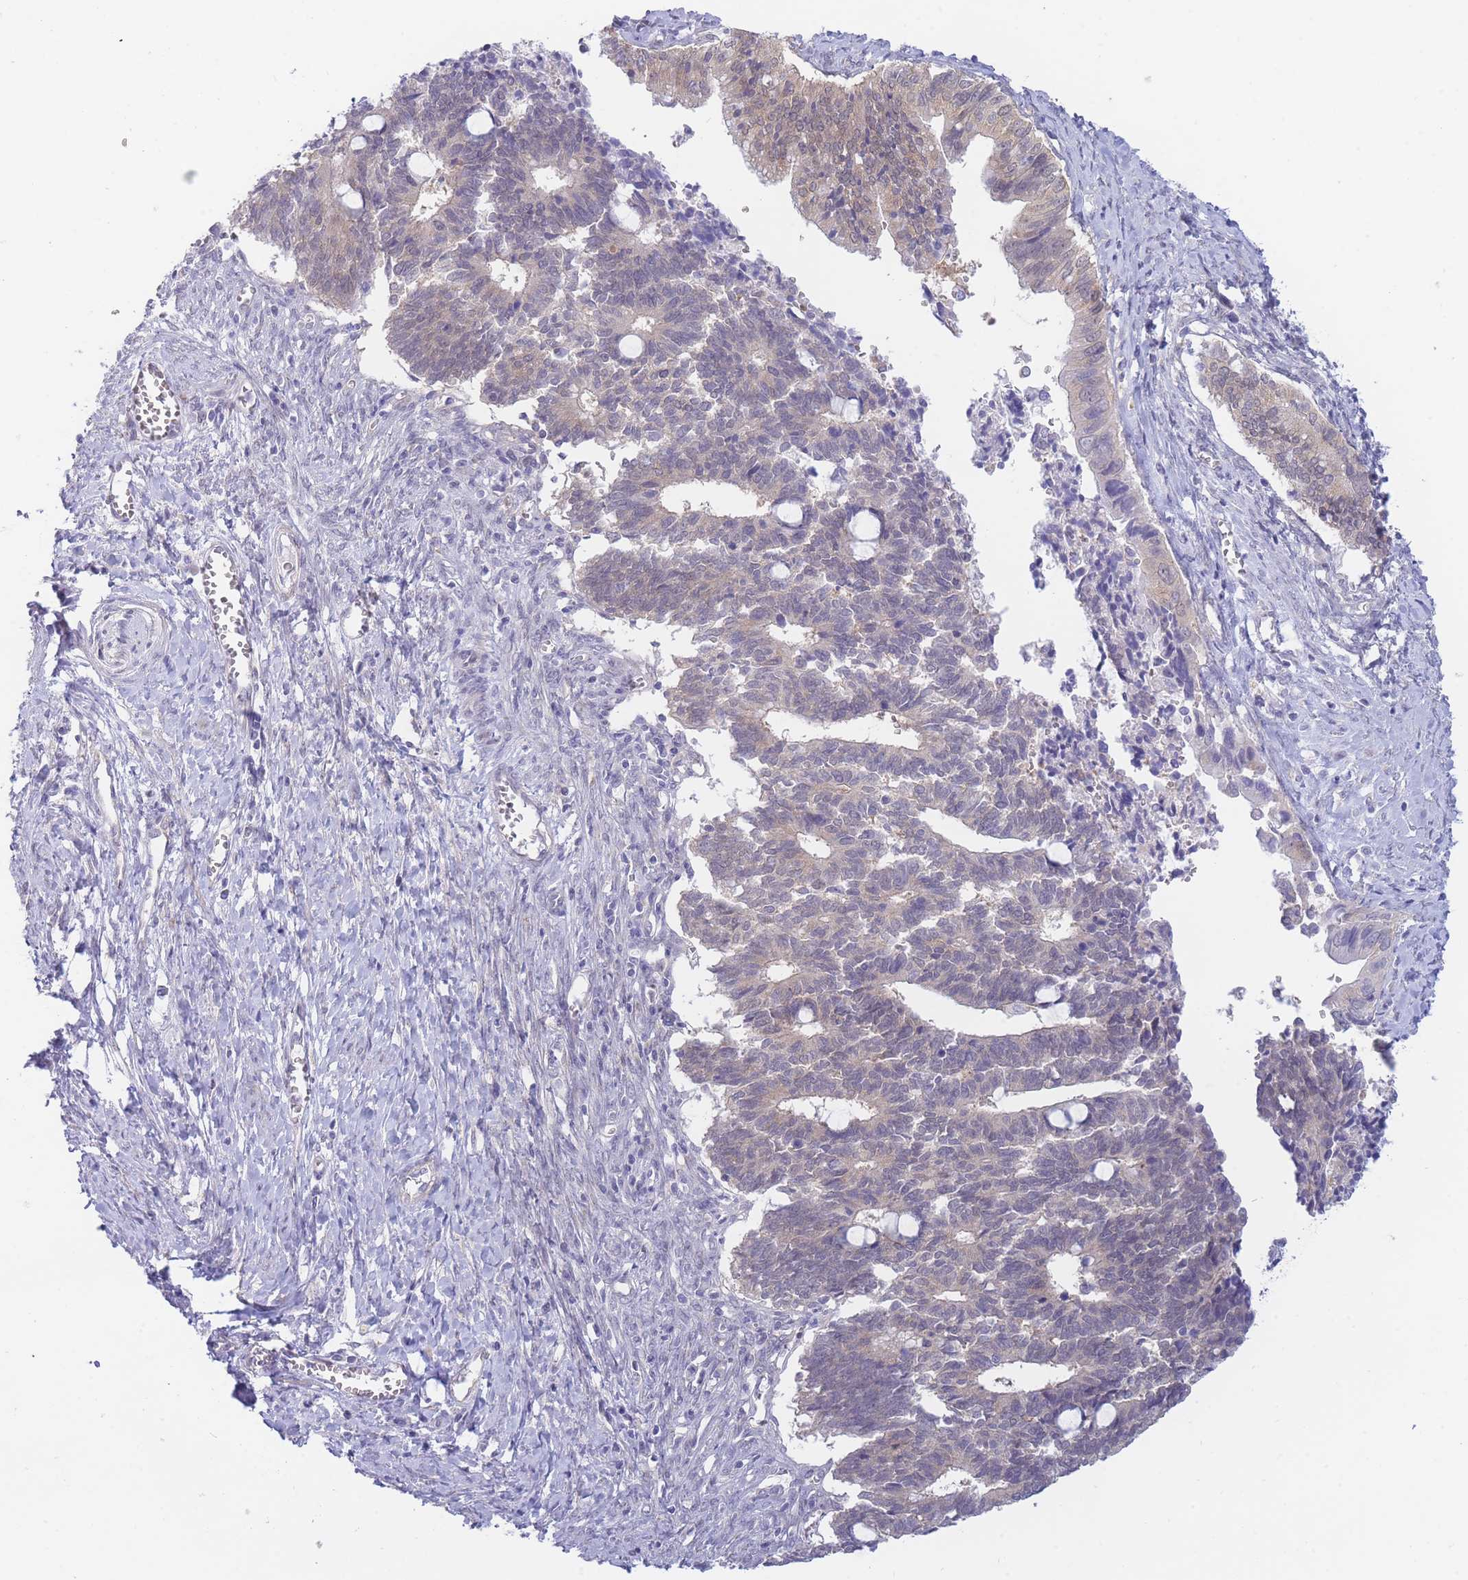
{"staining": {"intensity": "weak", "quantity": "25%-75%", "location": "cytoplasmic/membranous"}, "tissue": "cervical cancer", "cell_type": "Tumor cells", "image_type": "cancer", "snomed": [{"axis": "morphology", "description": "Adenocarcinoma, NOS"}, {"axis": "topography", "description": "Cervix"}], "caption": "Immunohistochemistry staining of adenocarcinoma (cervical), which reveals low levels of weak cytoplasmic/membranous positivity in approximately 25%-75% of tumor cells indicating weak cytoplasmic/membranous protein expression. The staining was performed using DAB (3,3'-diaminobenzidine) (brown) for protein detection and nuclei were counterstained in hematoxylin (blue).", "gene": "SUGT1", "patient": {"sex": "female", "age": 44}}